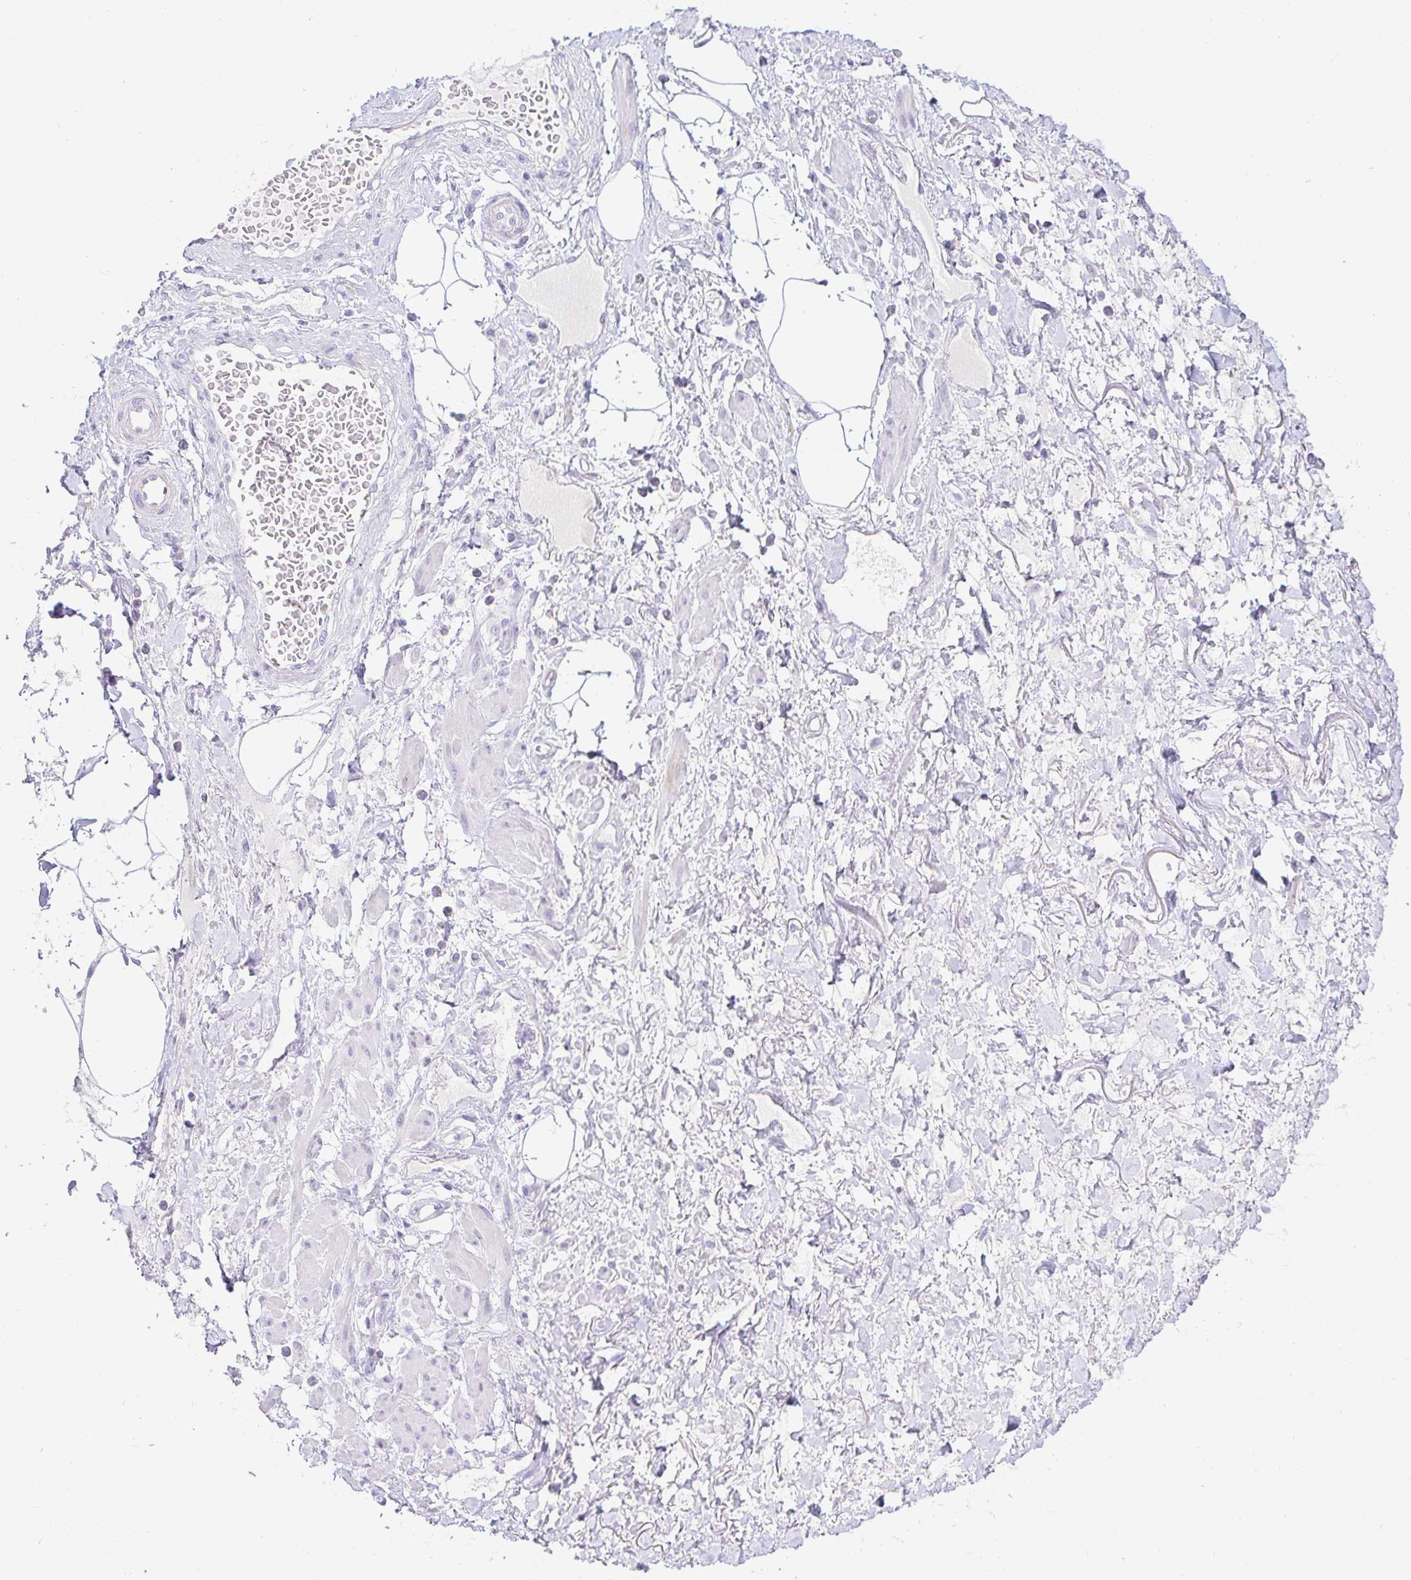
{"staining": {"intensity": "negative", "quantity": "none", "location": "none"}, "tissue": "adipose tissue", "cell_type": "Adipocytes", "image_type": "normal", "snomed": [{"axis": "morphology", "description": "Normal tissue, NOS"}, {"axis": "topography", "description": "Vagina"}, {"axis": "topography", "description": "Peripheral nerve tissue"}], "caption": "The photomicrograph displays no staining of adipocytes in unremarkable adipose tissue.", "gene": "PINLYP", "patient": {"sex": "female", "age": 71}}